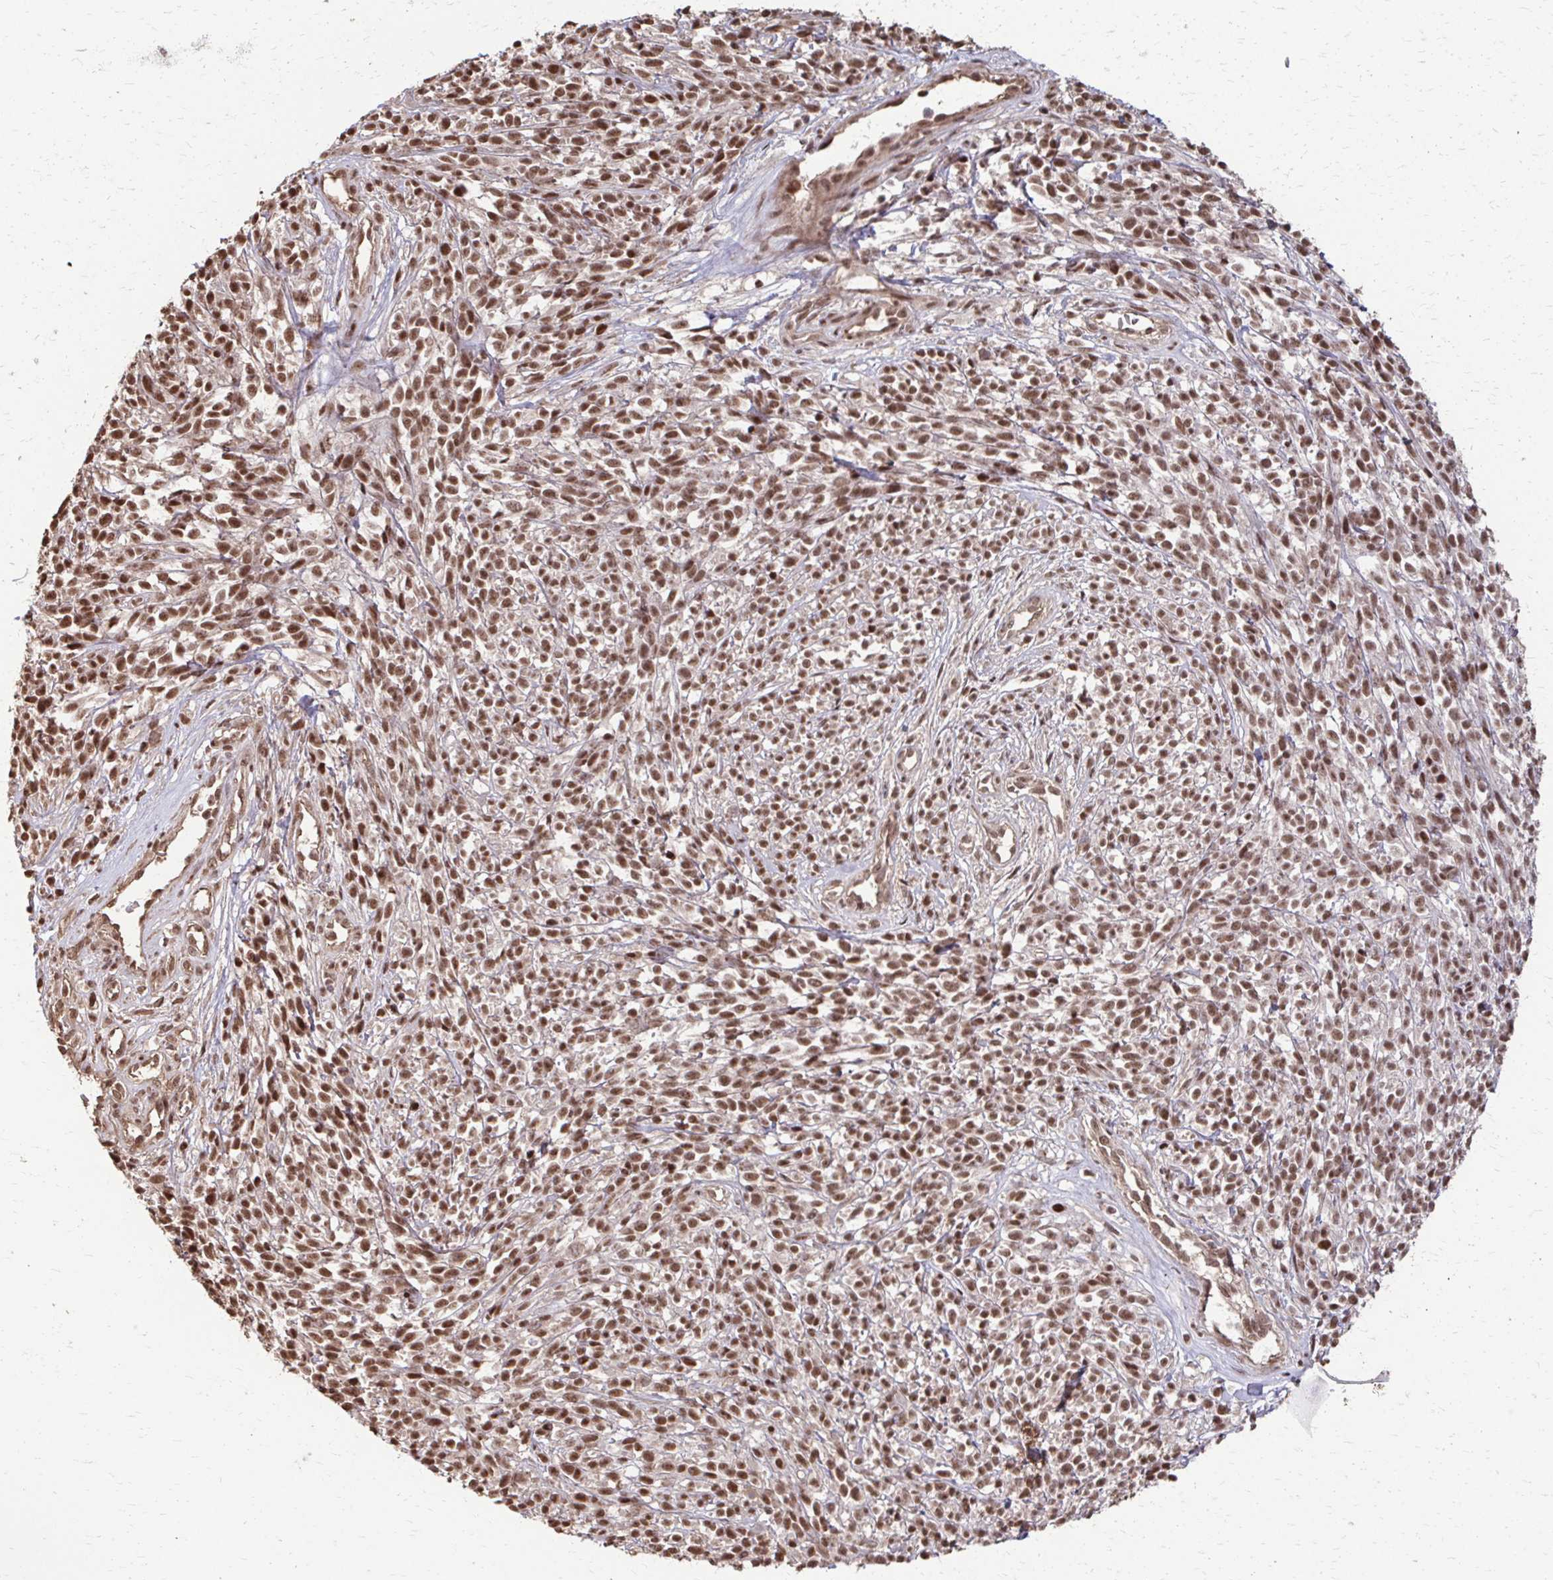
{"staining": {"intensity": "moderate", "quantity": ">75%", "location": "nuclear"}, "tissue": "melanoma", "cell_type": "Tumor cells", "image_type": "cancer", "snomed": [{"axis": "morphology", "description": "Malignant melanoma, NOS"}, {"axis": "topography", "description": "Skin"}, {"axis": "topography", "description": "Skin of trunk"}], "caption": "An IHC photomicrograph of tumor tissue is shown. Protein staining in brown shows moderate nuclear positivity in malignant melanoma within tumor cells.", "gene": "SS18", "patient": {"sex": "male", "age": 74}}